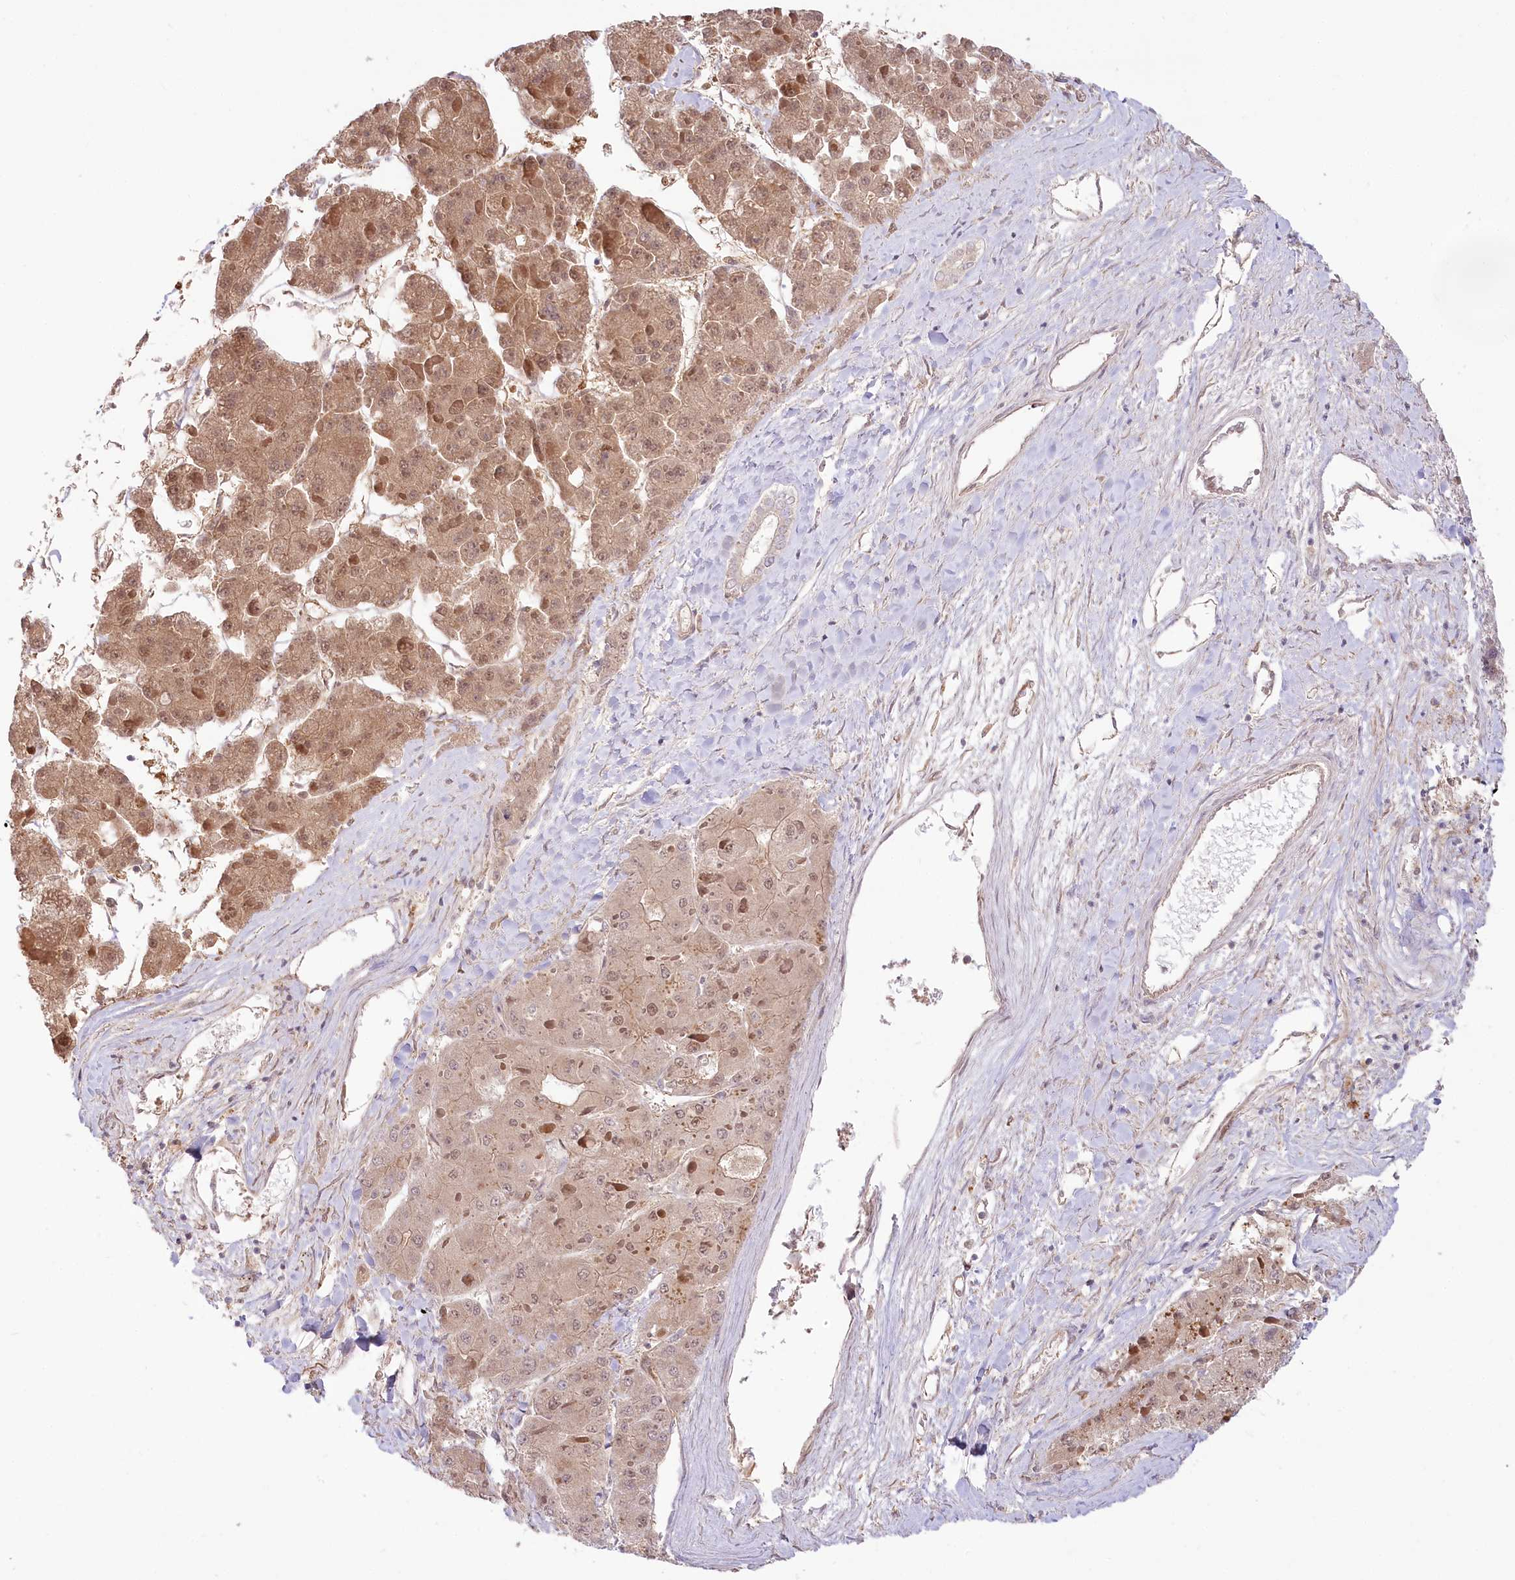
{"staining": {"intensity": "moderate", "quantity": "25%-75%", "location": "cytoplasmic/membranous"}, "tissue": "liver cancer", "cell_type": "Tumor cells", "image_type": "cancer", "snomed": [{"axis": "morphology", "description": "Carcinoma, Hepatocellular, NOS"}, {"axis": "topography", "description": "Liver"}], "caption": "A micrograph of human hepatocellular carcinoma (liver) stained for a protein exhibits moderate cytoplasmic/membranous brown staining in tumor cells.", "gene": "CEP70", "patient": {"sex": "female", "age": 73}}